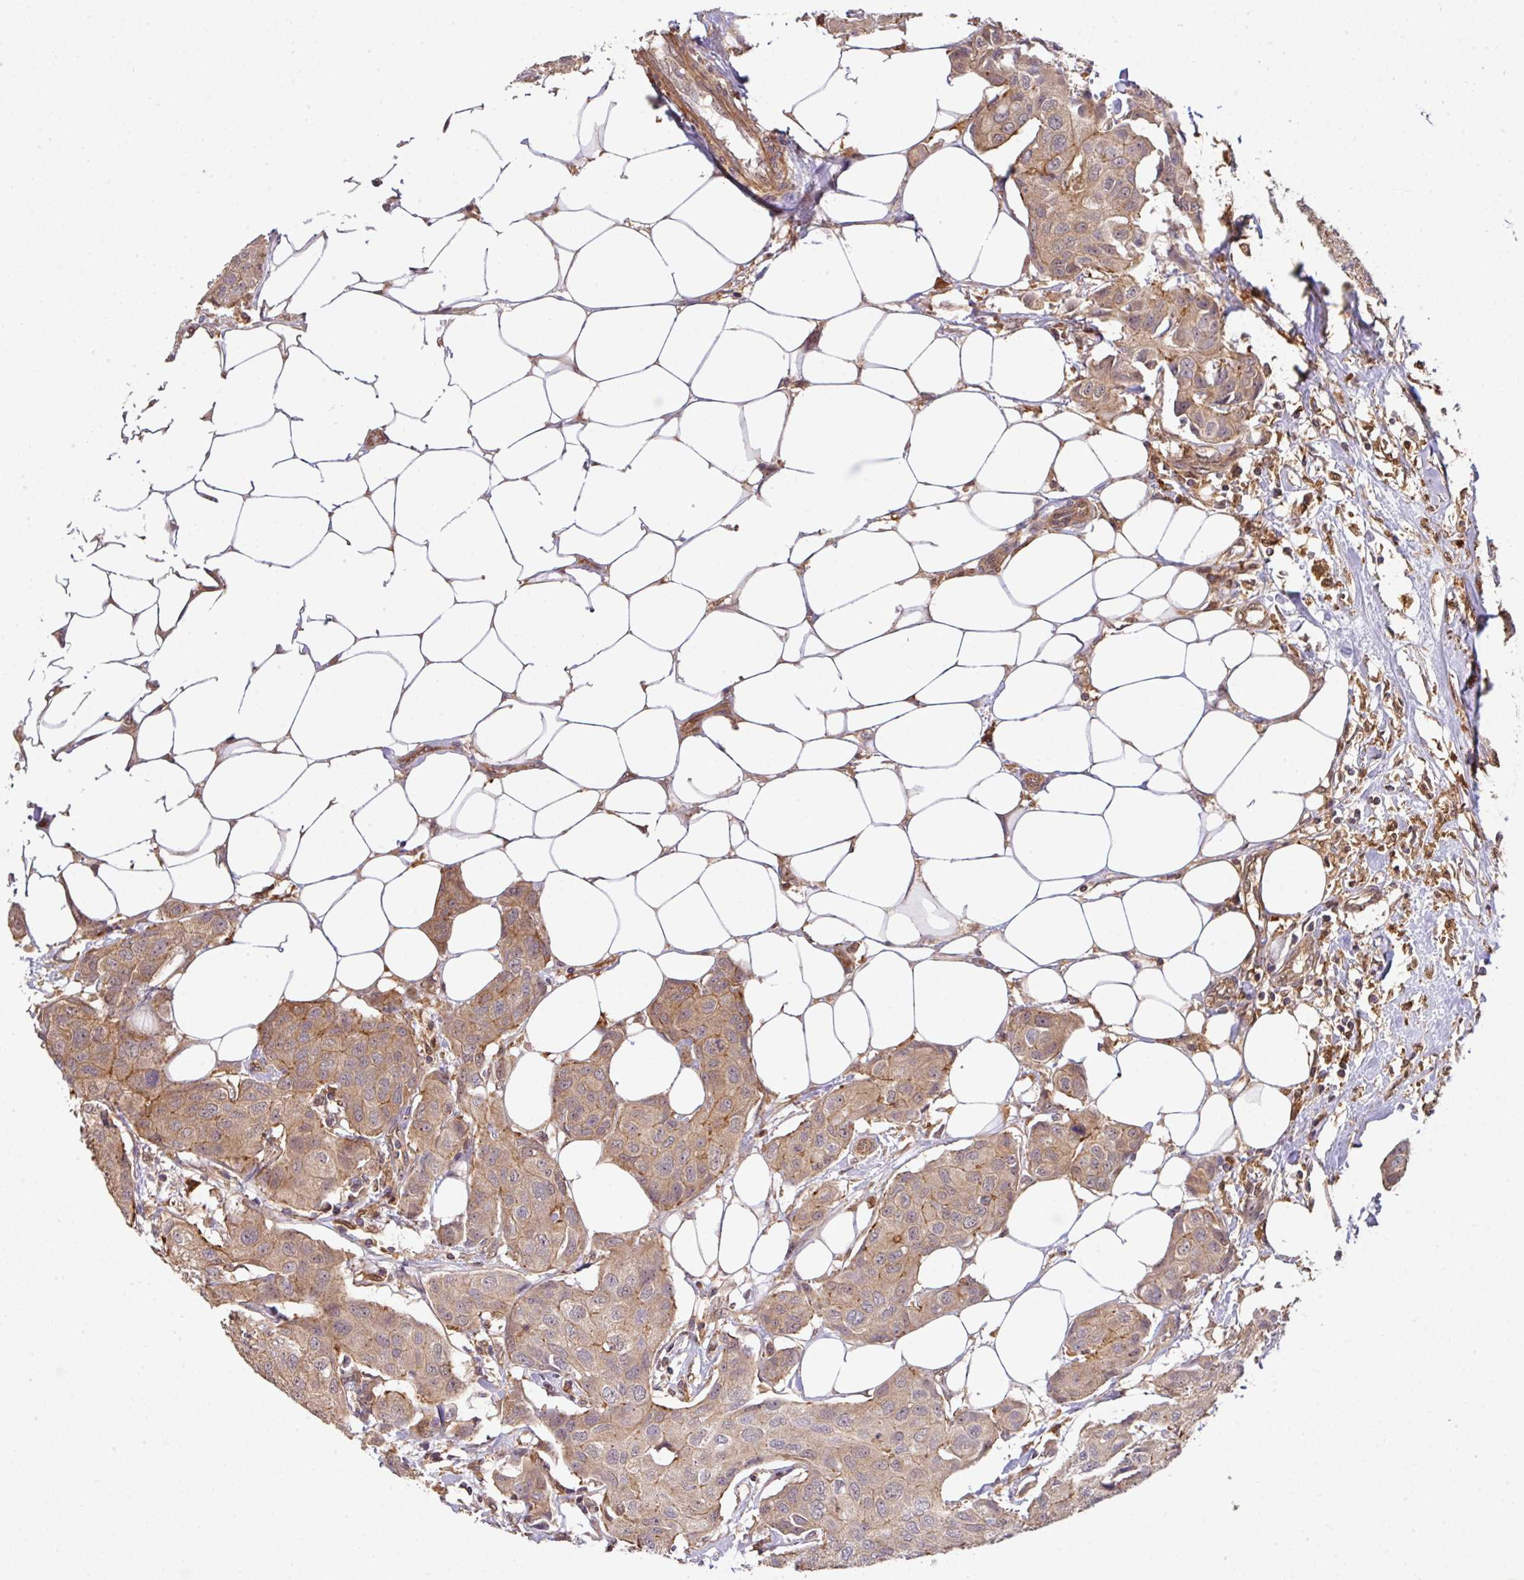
{"staining": {"intensity": "weak", "quantity": "25%-75%", "location": "cytoplasmic/membranous"}, "tissue": "breast cancer", "cell_type": "Tumor cells", "image_type": "cancer", "snomed": [{"axis": "morphology", "description": "Duct carcinoma"}, {"axis": "topography", "description": "Breast"}, {"axis": "topography", "description": "Lymph node"}], "caption": "Protein expression analysis of breast cancer (infiltrating ductal carcinoma) demonstrates weak cytoplasmic/membranous expression in about 25%-75% of tumor cells. (DAB (3,3'-diaminobenzidine) = brown stain, brightfield microscopy at high magnification).", "gene": "ARPIN", "patient": {"sex": "female", "age": 80}}